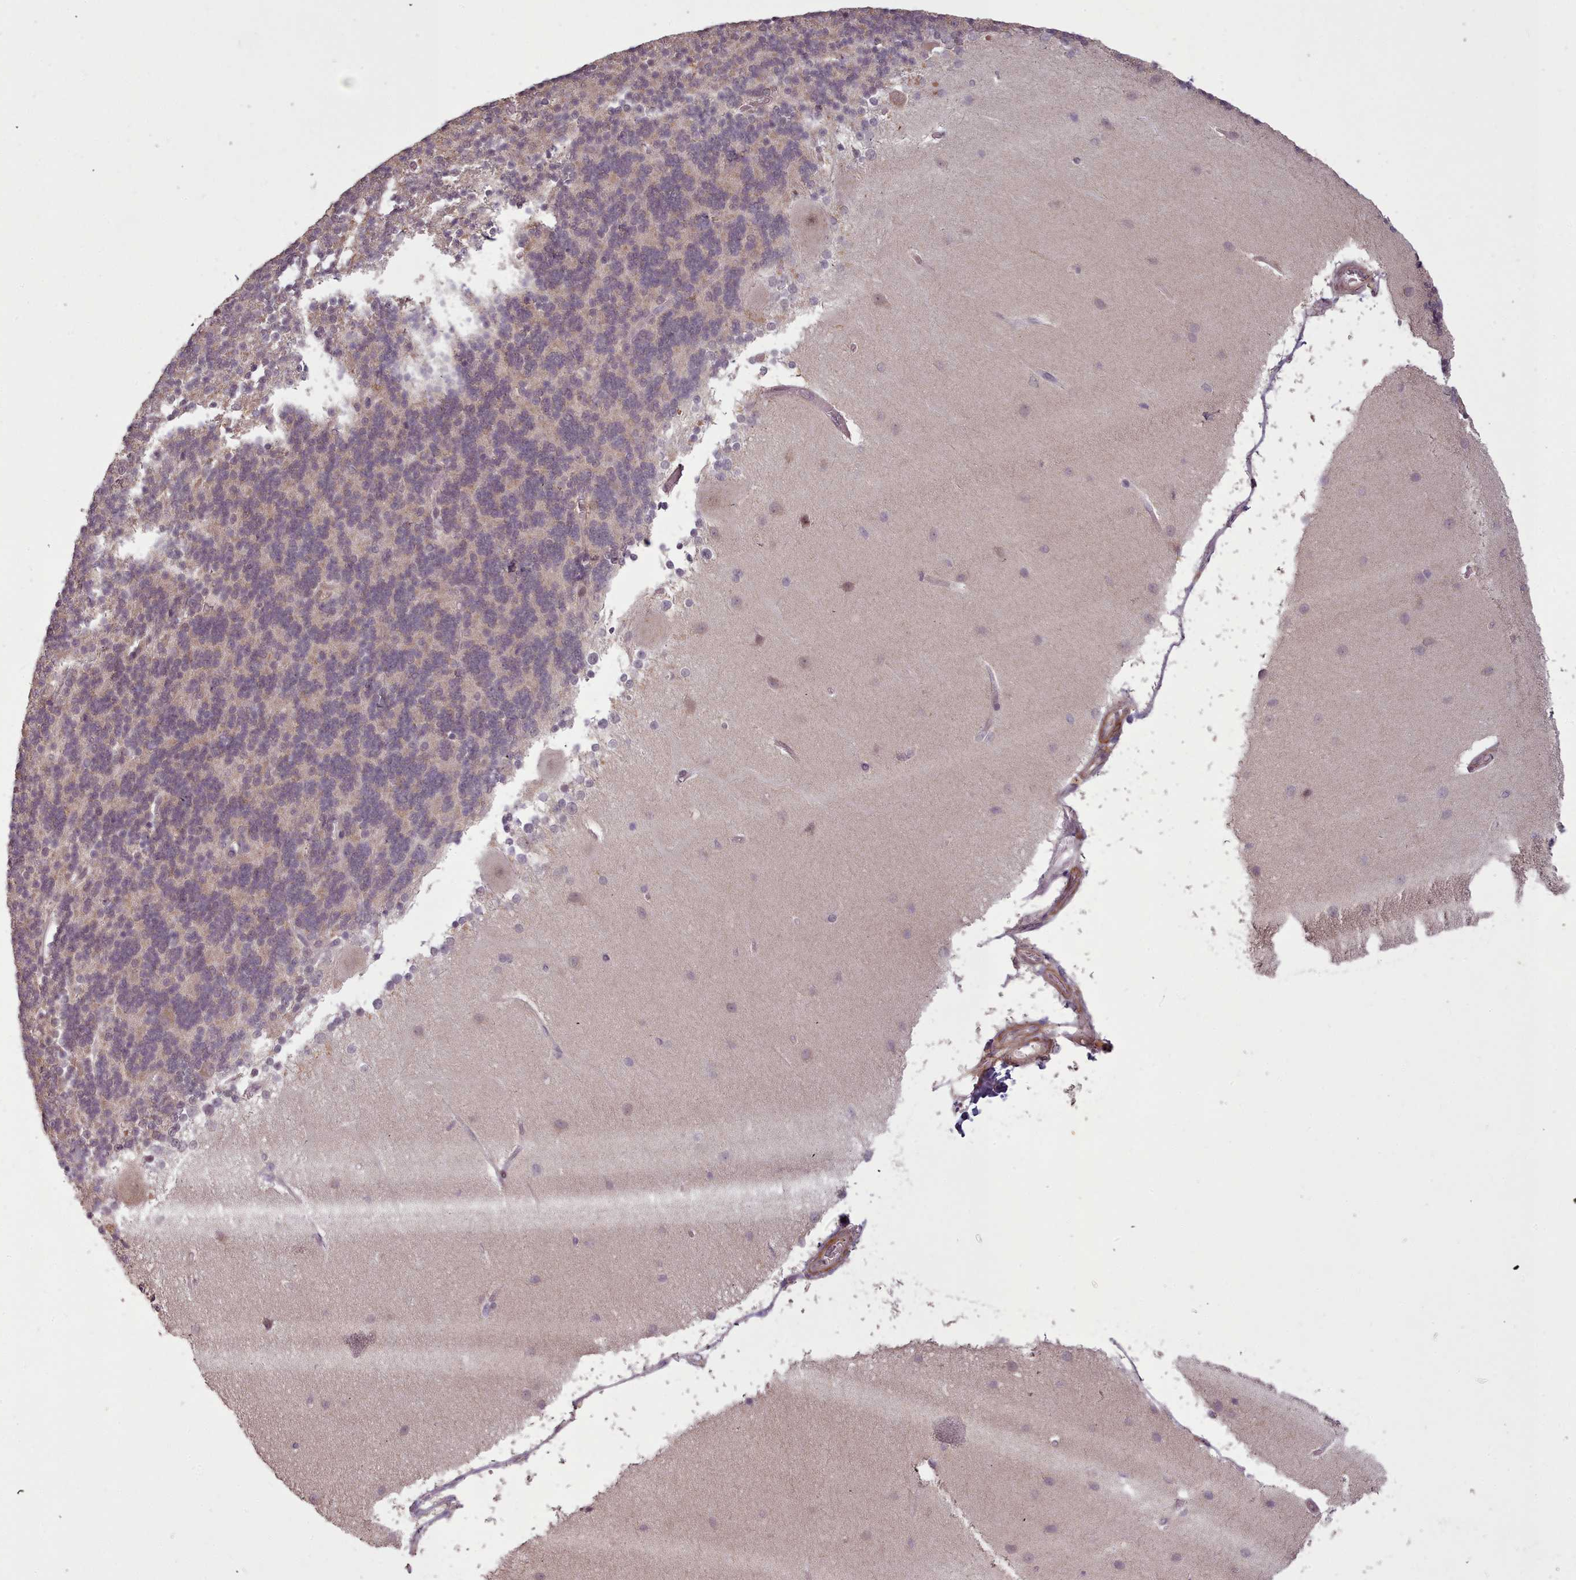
{"staining": {"intensity": "weak", "quantity": "25%-75%", "location": "cytoplasmic/membranous"}, "tissue": "cerebellum", "cell_type": "Cells in granular layer", "image_type": "normal", "snomed": [{"axis": "morphology", "description": "Normal tissue, NOS"}, {"axis": "topography", "description": "Cerebellum"}], "caption": "Immunohistochemical staining of benign cerebellum demonstrates low levels of weak cytoplasmic/membranous staining in about 25%-75% of cells in granular layer.", "gene": "CDC6", "patient": {"sex": "female", "age": 54}}